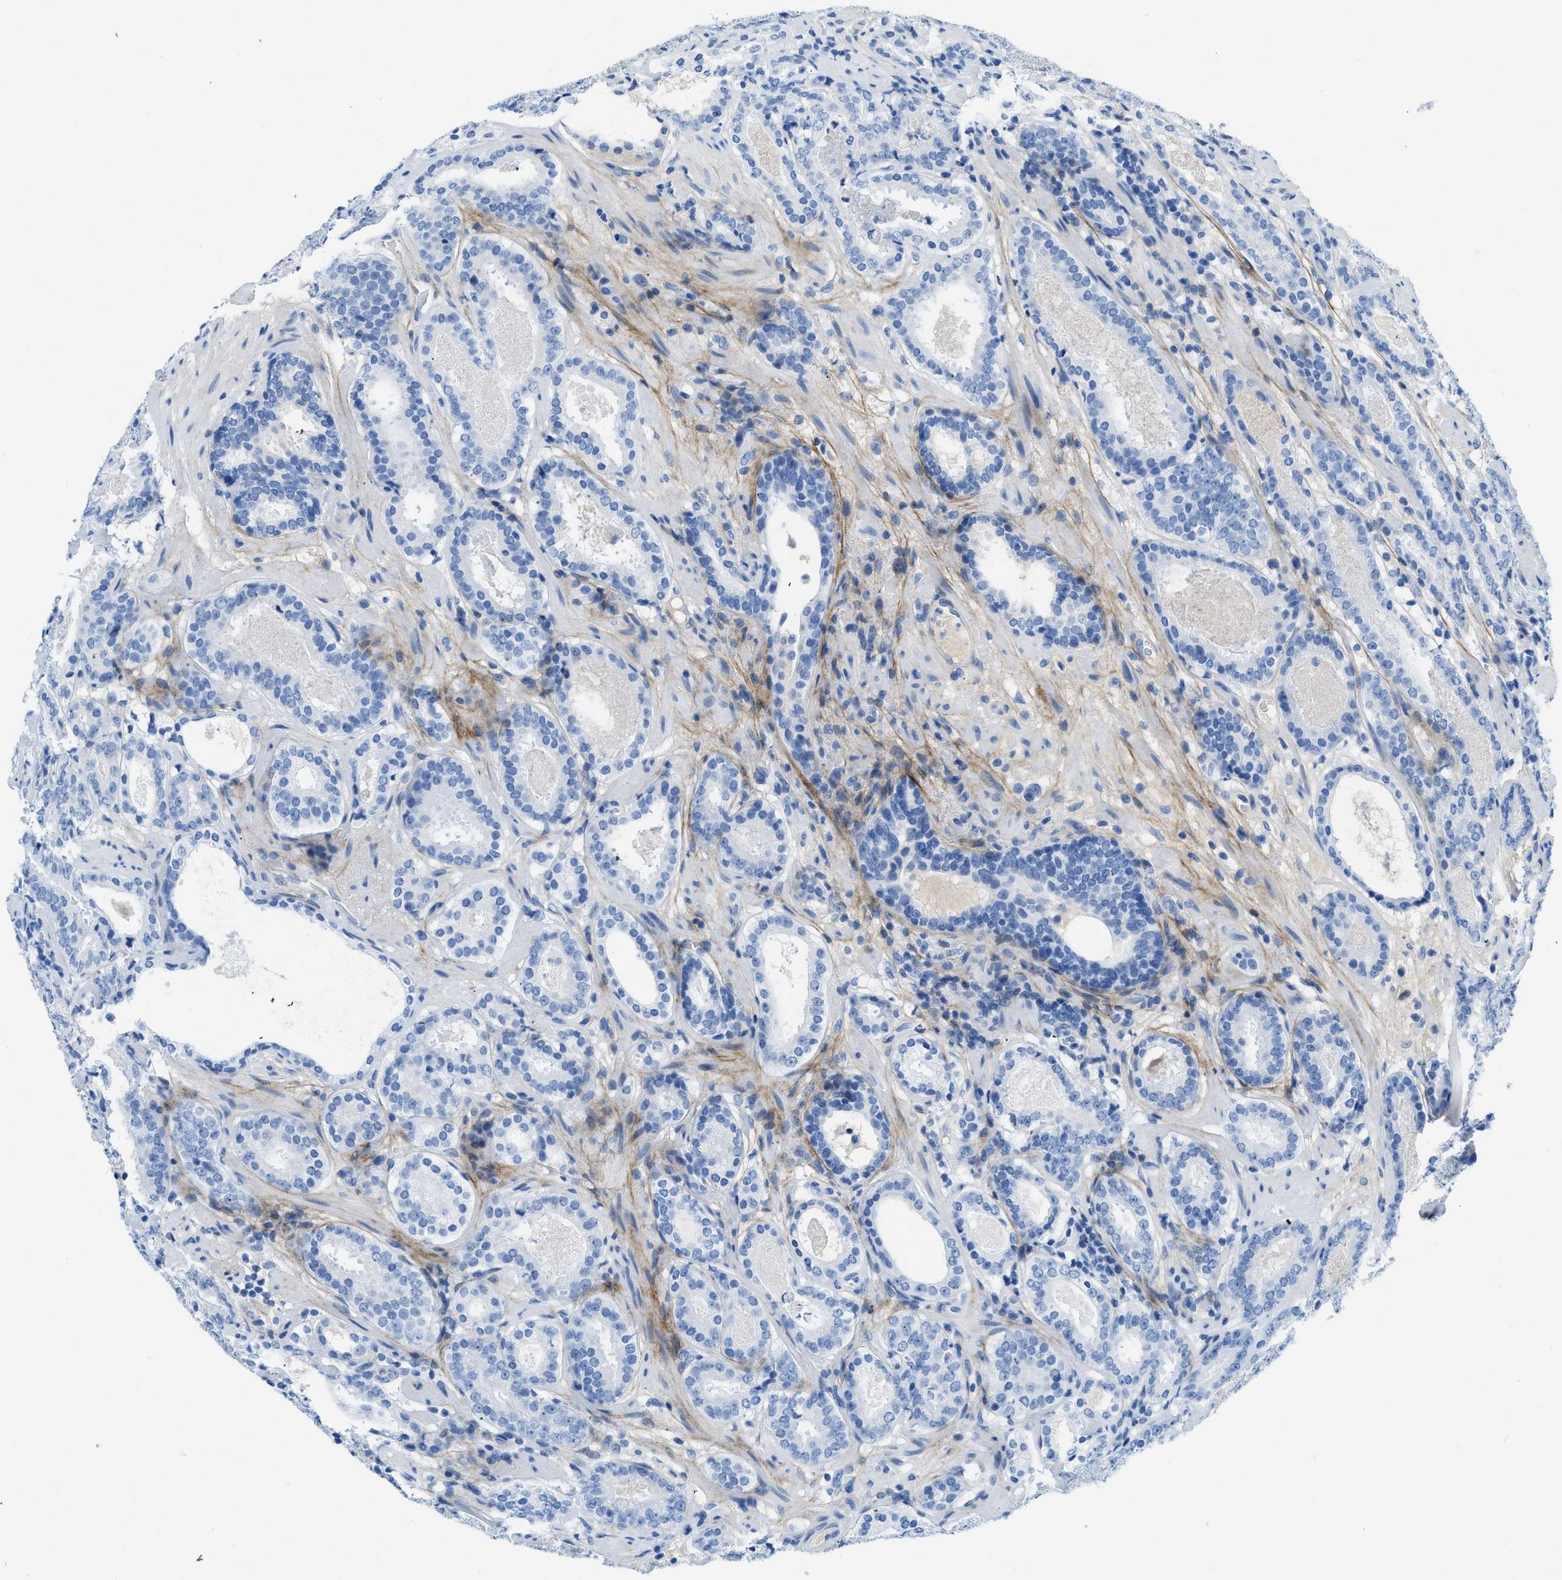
{"staining": {"intensity": "negative", "quantity": "none", "location": "none"}, "tissue": "prostate cancer", "cell_type": "Tumor cells", "image_type": "cancer", "snomed": [{"axis": "morphology", "description": "Adenocarcinoma, Low grade"}, {"axis": "topography", "description": "Prostate"}], "caption": "DAB immunohistochemical staining of low-grade adenocarcinoma (prostate) demonstrates no significant expression in tumor cells.", "gene": "COL3A1", "patient": {"sex": "male", "age": 69}}